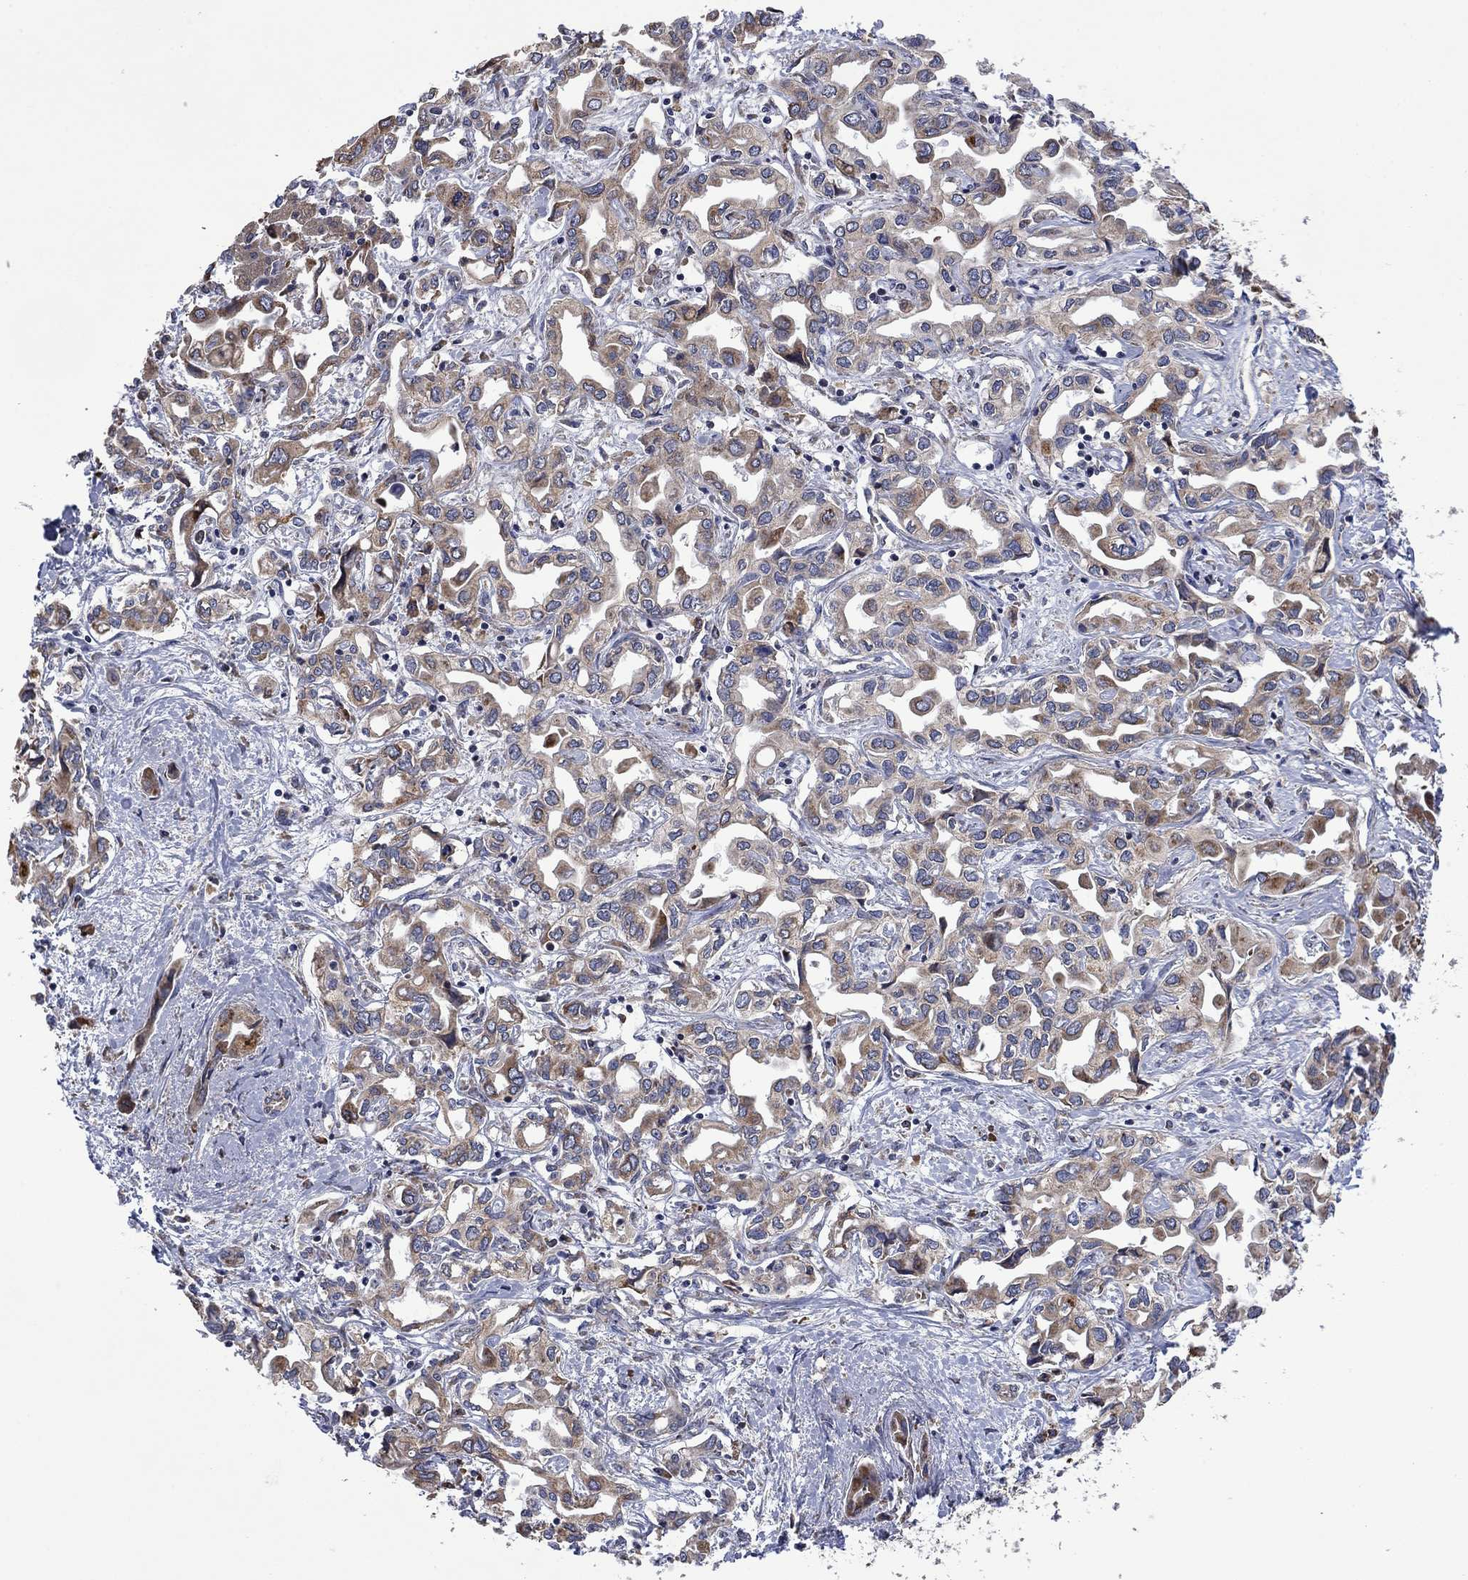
{"staining": {"intensity": "moderate", "quantity": ">75%", "location": "cytoplasmic/membranous"}, "tissue": "liver cancer", "cell_type": "Tumor cells", "image_type": "cancer", "snomed": [{"axis": "morphology", "description": "Cholangiocarcinoma"}, {"axis": "topography", "description": "Liver"}], "caption": "About >75% of tumor cells in liver cancer (cholangiocarcinoma) show moderate cytoplasmic/membranous protein expression as visualized by brown immunohistochemical staining.", "gene": "FURIN", "patient": {"sex": "female", "age": 64}}